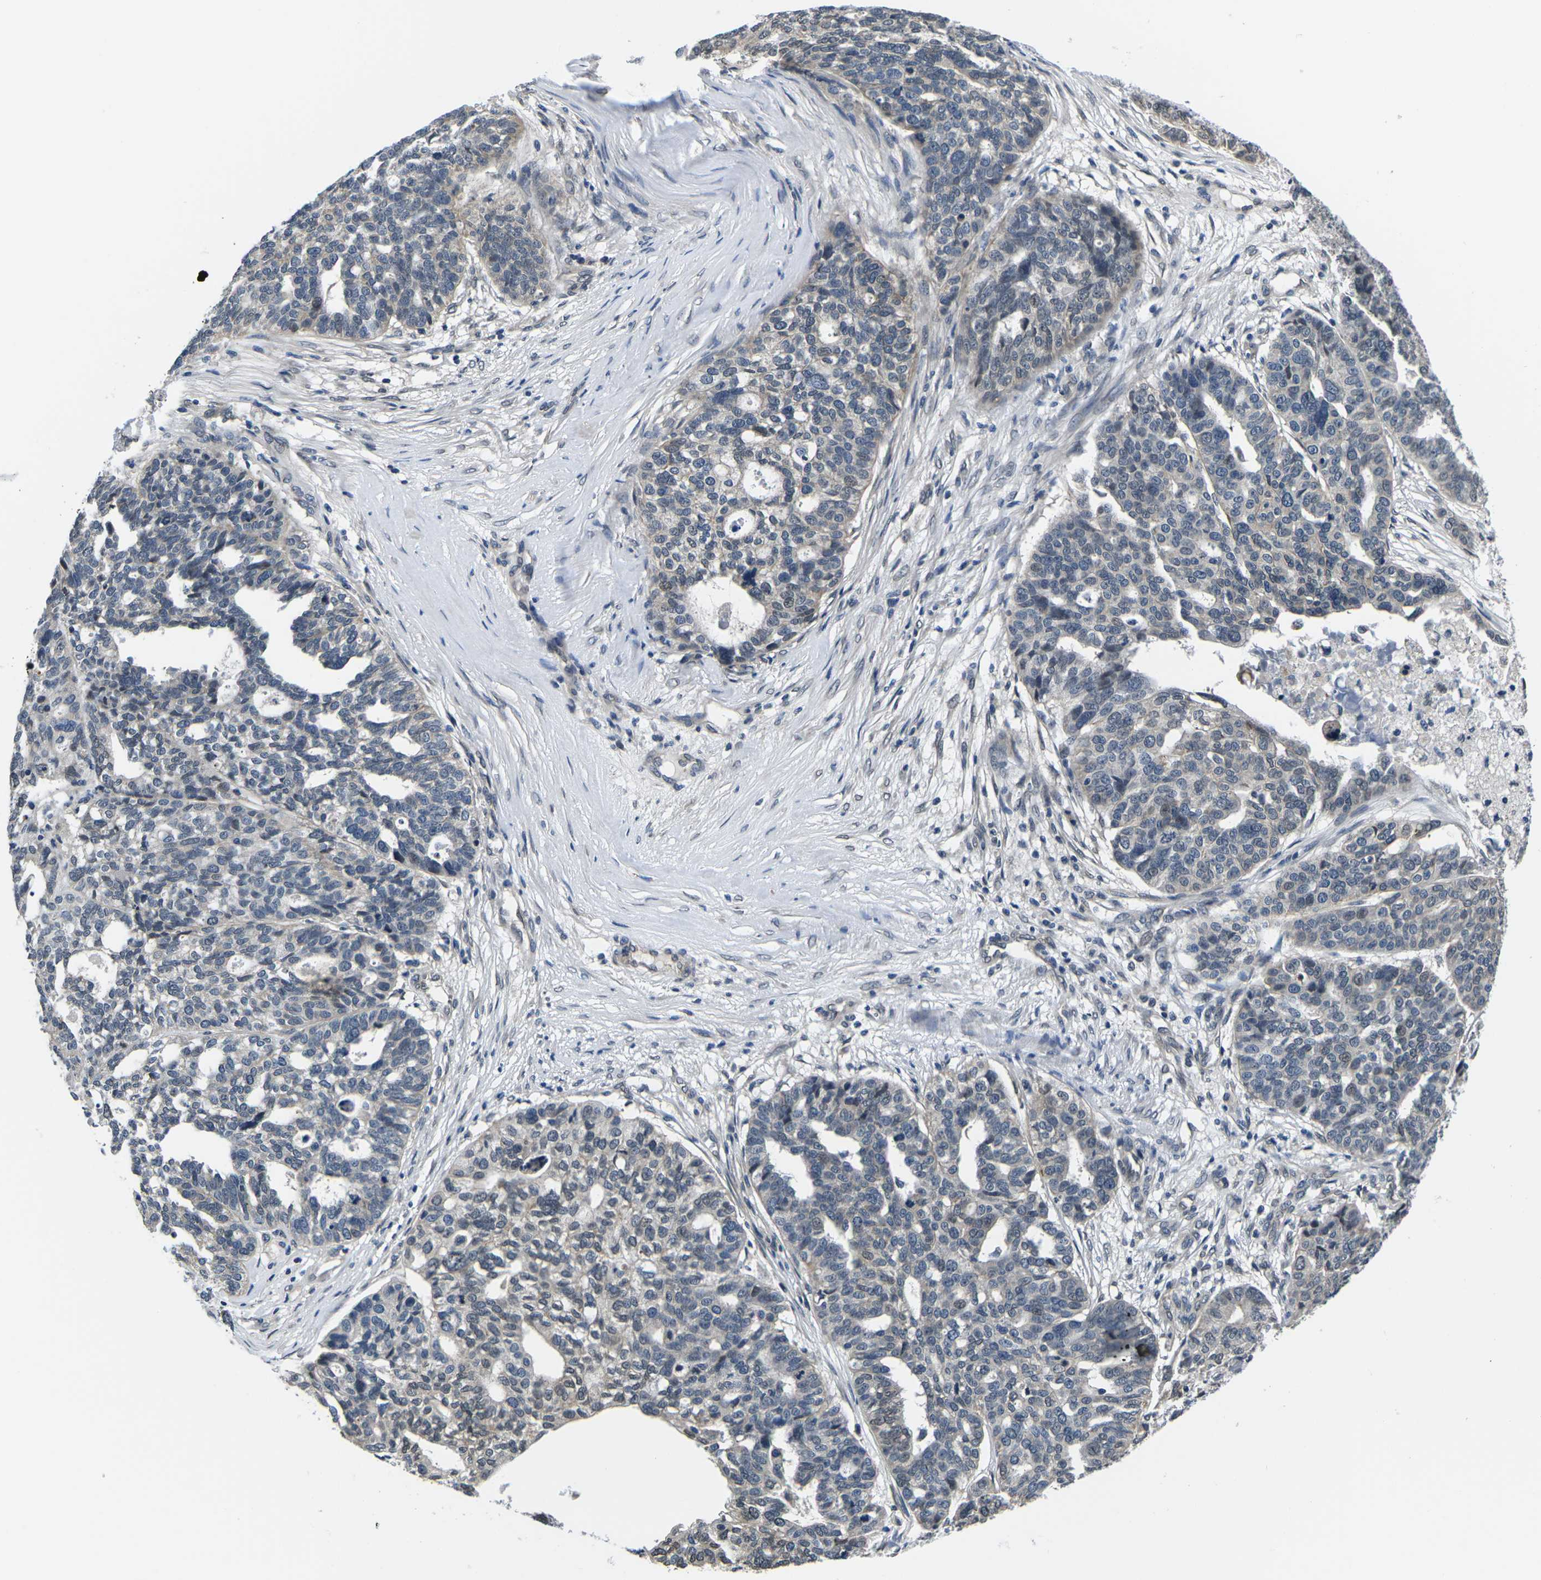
{"staining": {"intensity": "weak", "quantity": "<25%", "location": "nuclear"}, "tissue": "ovarian cancer", "cell_type": "Tumor cells", "image_type": "cancer", "snomed": [{"axis": "morphology", "description": "Cystadenocarcinoma, serous, NOS"}, {"axis": "topography", "description": "Ovary"}], "caption": "The micrograph shows no significant positivity in tumor cells of ovarian serous cystadenocarcinoma. Nuclei are stained in blue.", "gene": "SNX10", "patient": {"sex": "female", "age": 59}}